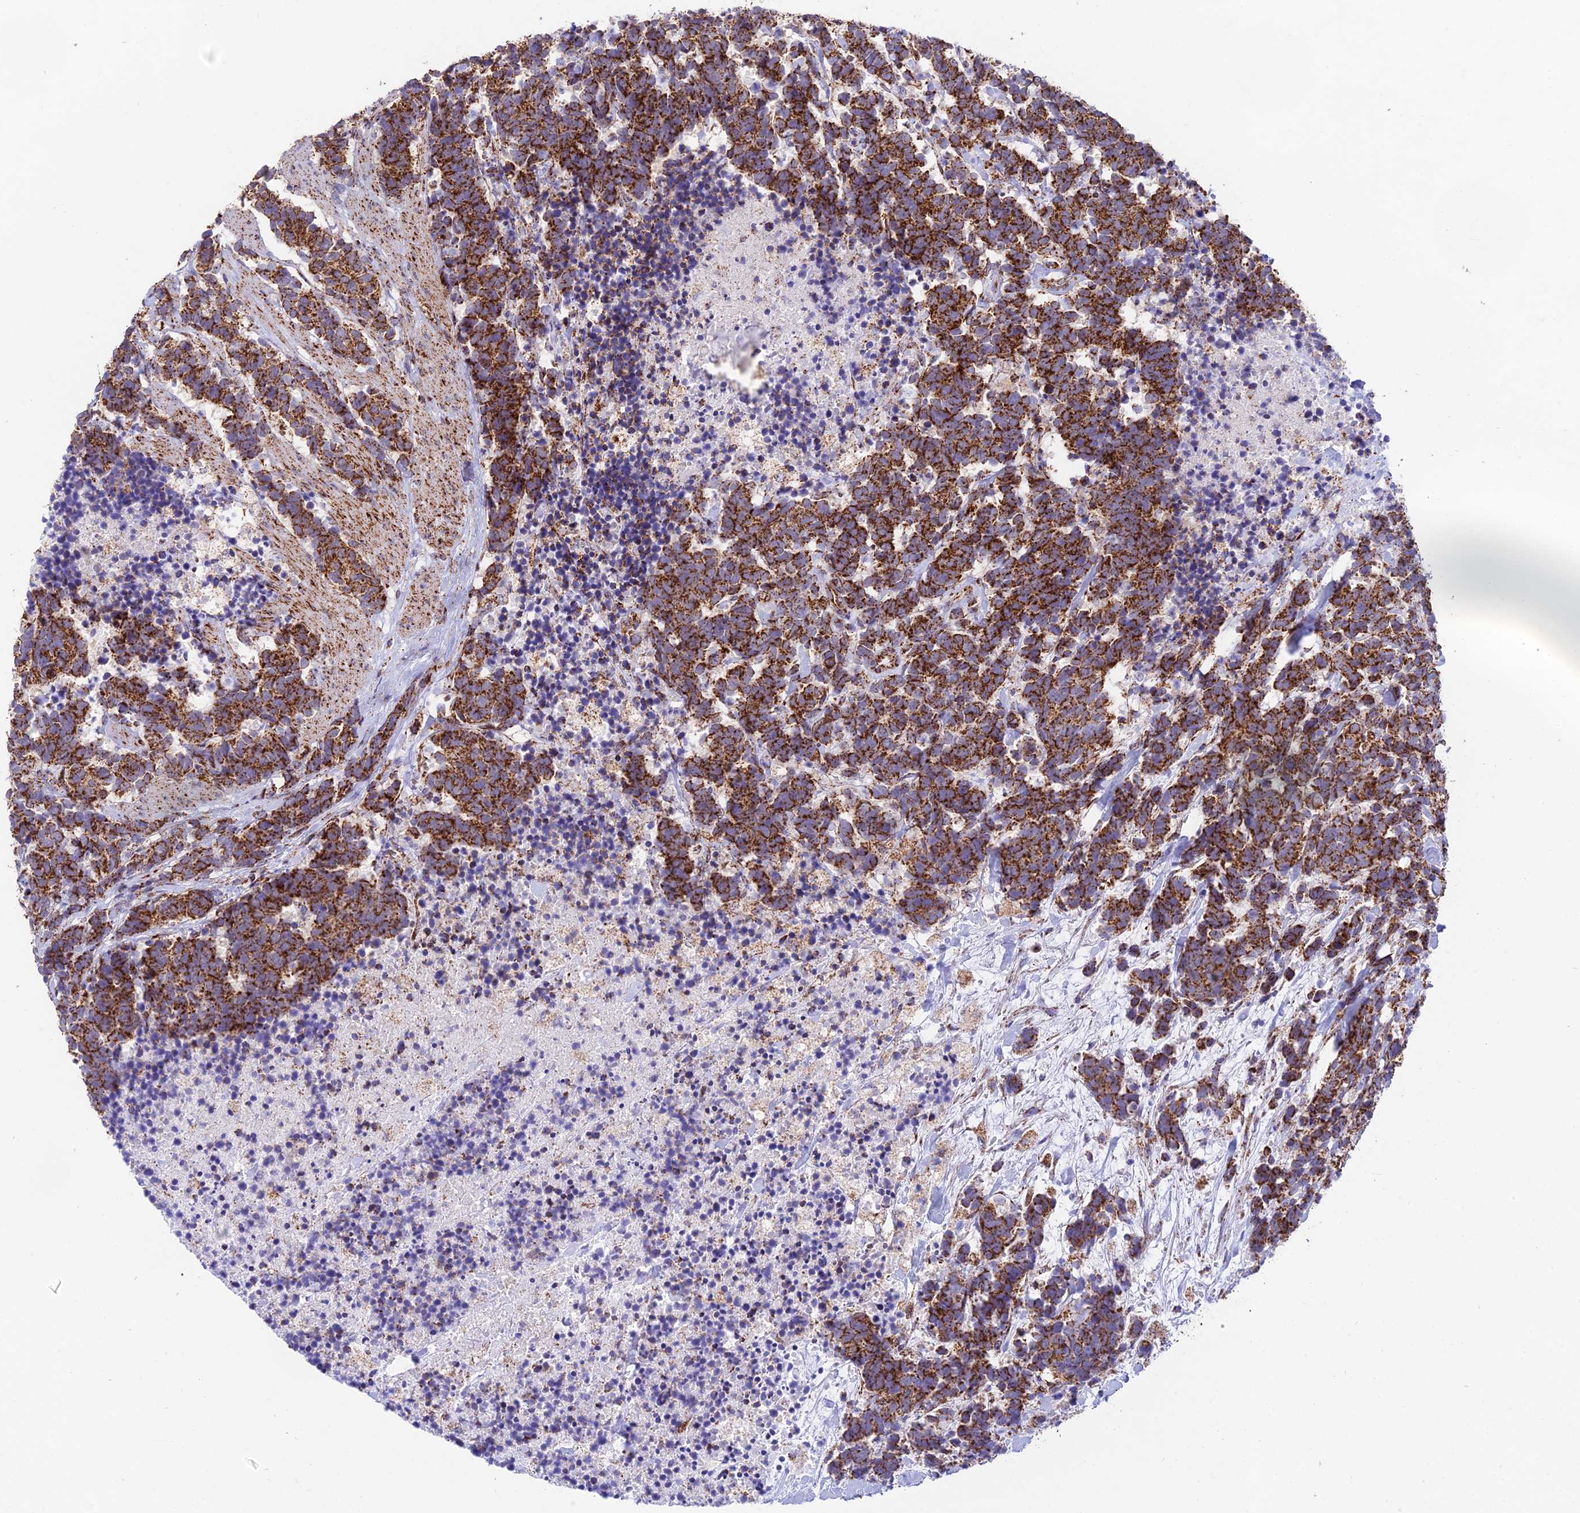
{"staining": {"intensity": "strong", "quantity": ">75%", "location": "cytoplasmic/membranous"}, "tissue": "carcinoid", "cell_type": "Tumor cells", "image_type": "cancer", "snomed": [{"axis": "morphology", "description": "Carcinoma, NOS"}, {"axis": "morphology", "description": "Carcinoid, malignant, NOS"}, {"axis": "topography", "description": "Prostate"}], "caption": "Protein analysis of carcinoid tissue shows strong cytoplasmic/membranous positivity in approximately >75% of tumor cells. Nuclei are stained in blue.", "gene": "CHCHD3", "patient": {"sex": "male", "age": 57}}